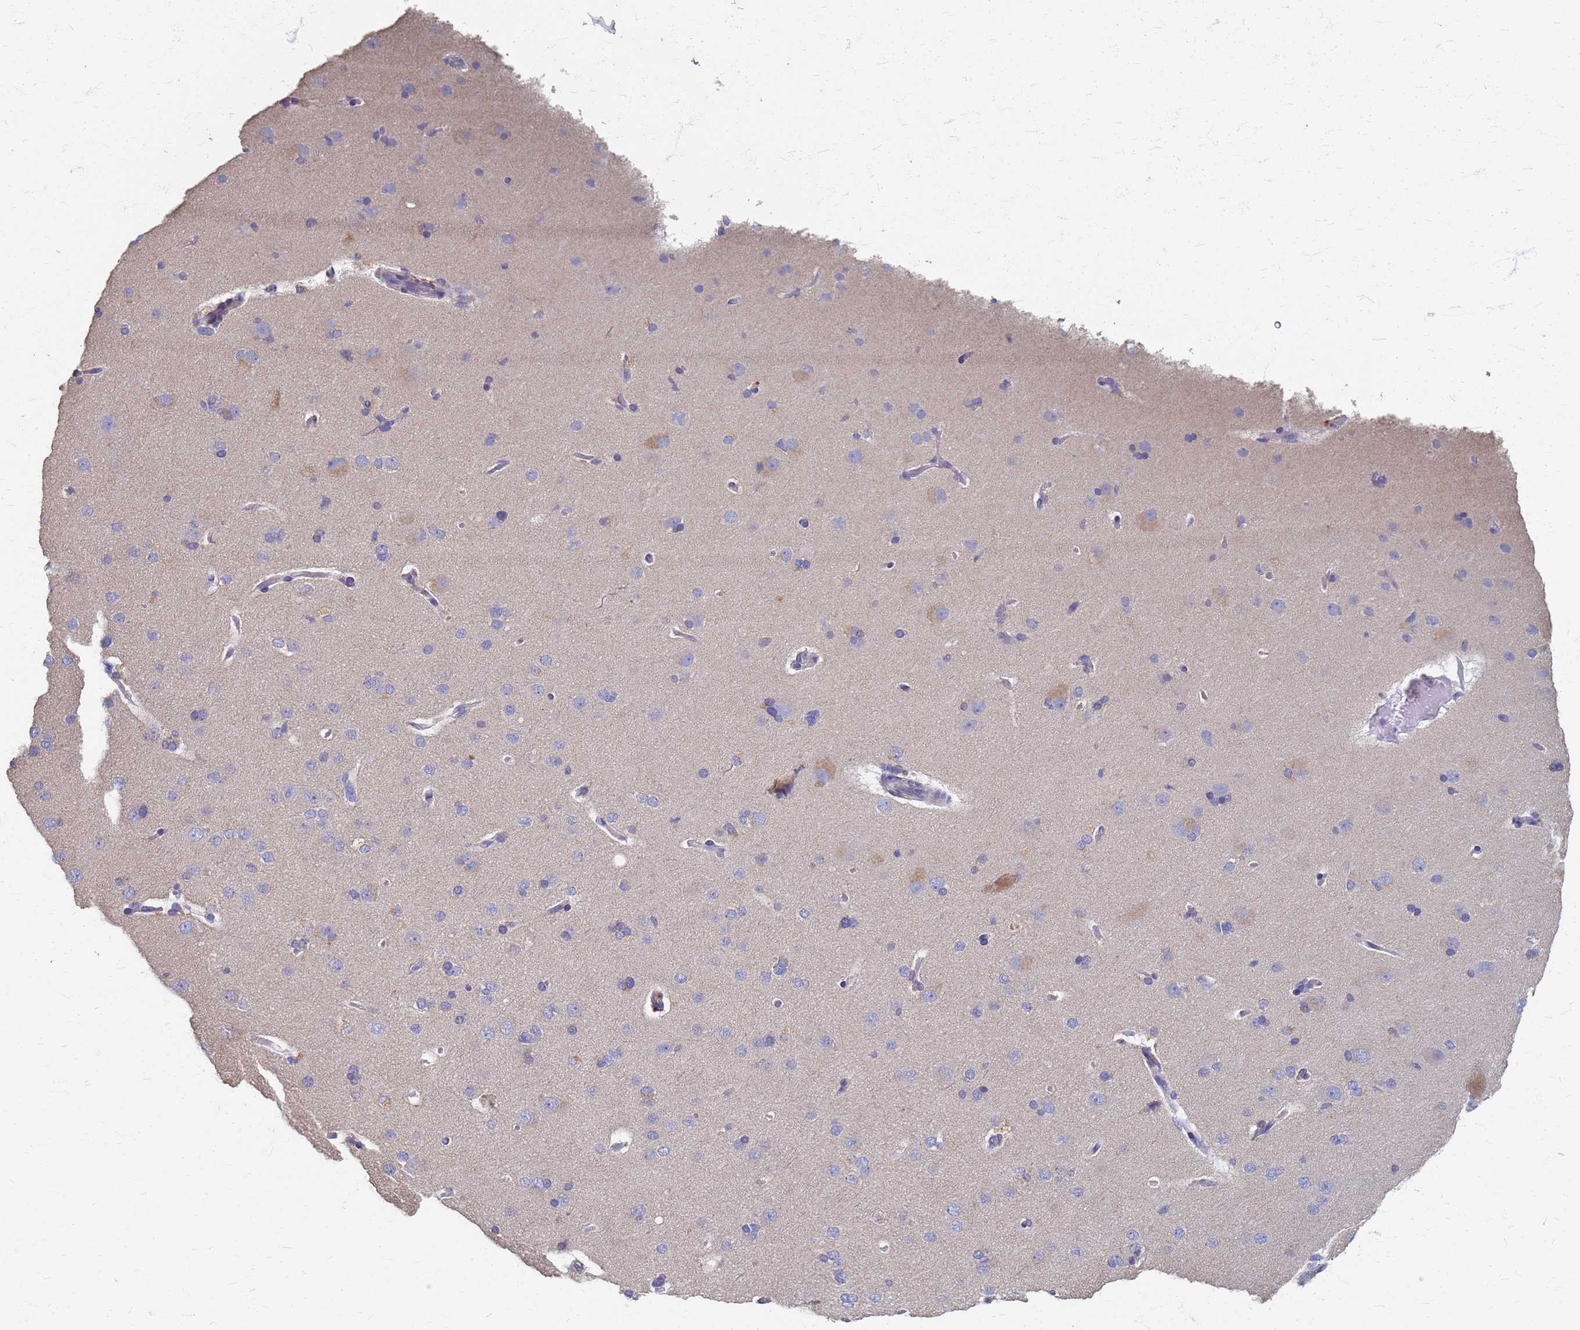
{"staining": {"intensity": "negative", "quantity": "none", "location": "none"}, "tissue": "cerebral cortex", "cell_type": "Endothelial cells", "image_type": "normal", "snomed": [{"axis": "morphology", "description": "Normal tissue, NOS"}, {"axis": "topography", "description": "Cerebral cortex"}], "caption": "This is a image of immunohistochemistry (IHC) staining of benign cerebral cortex, which shows no positivity in endothelial cells.", "gene": "KRCC1", "patient": {"sex": "male", "age": 62}}